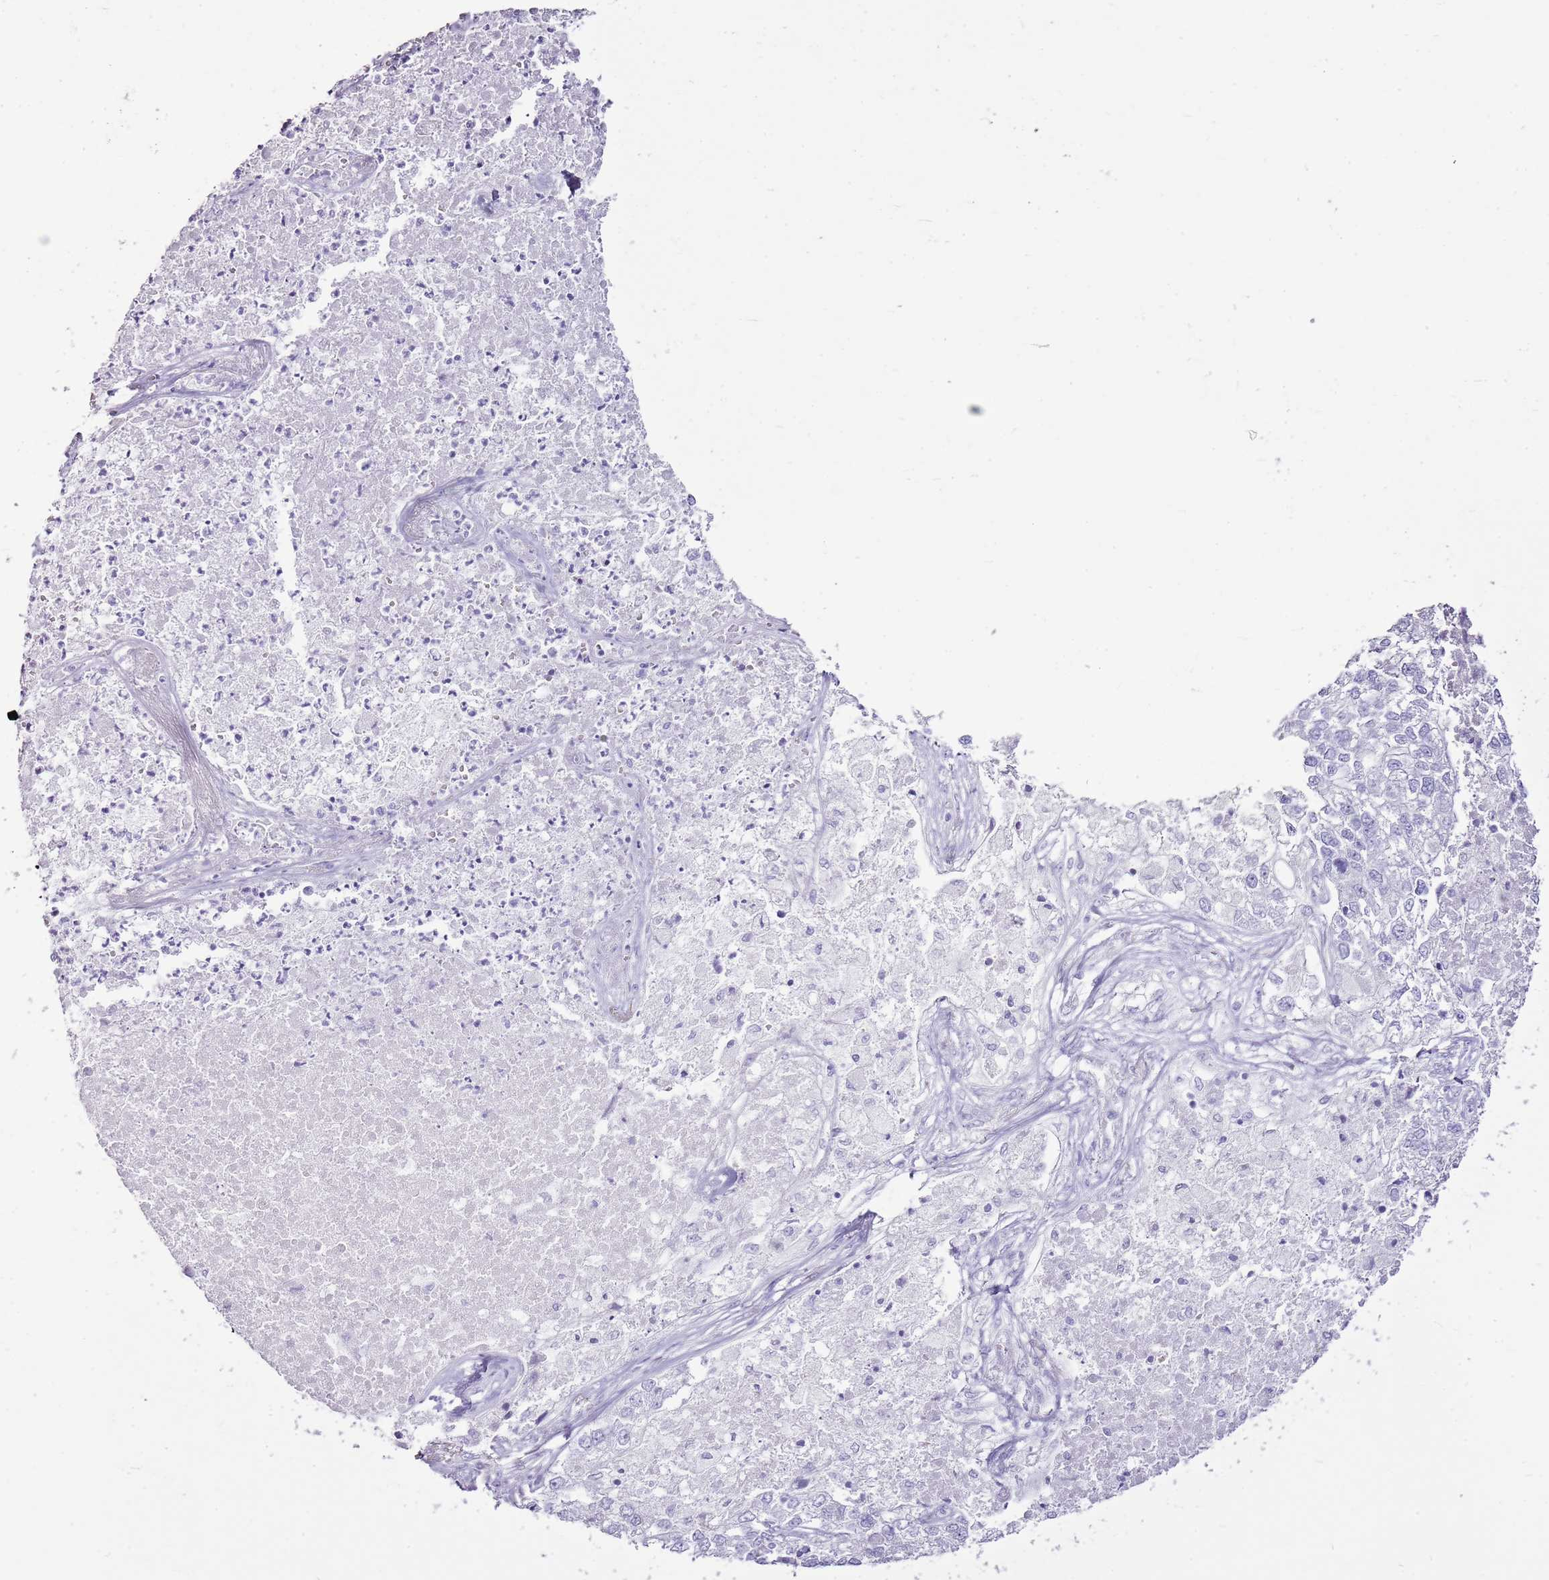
{"staining": {"intensity": "negative", "quantity": "none", "location": "none"}, "tissue": "lung cancer", "cell_type": "Tumor cells", "image_type": "cancer", "snomed": [{"axis": "morphology", "description": "Adenocarcinoma, NOS"}, {"axis": "topography", "description": "Lung"}], "caption": "Immunohistochemistry (IHC) of human lung cancer displays no staining in tumor cells.", "gene": "CNFN", "patient": {"sex": "male", "age": 49}}